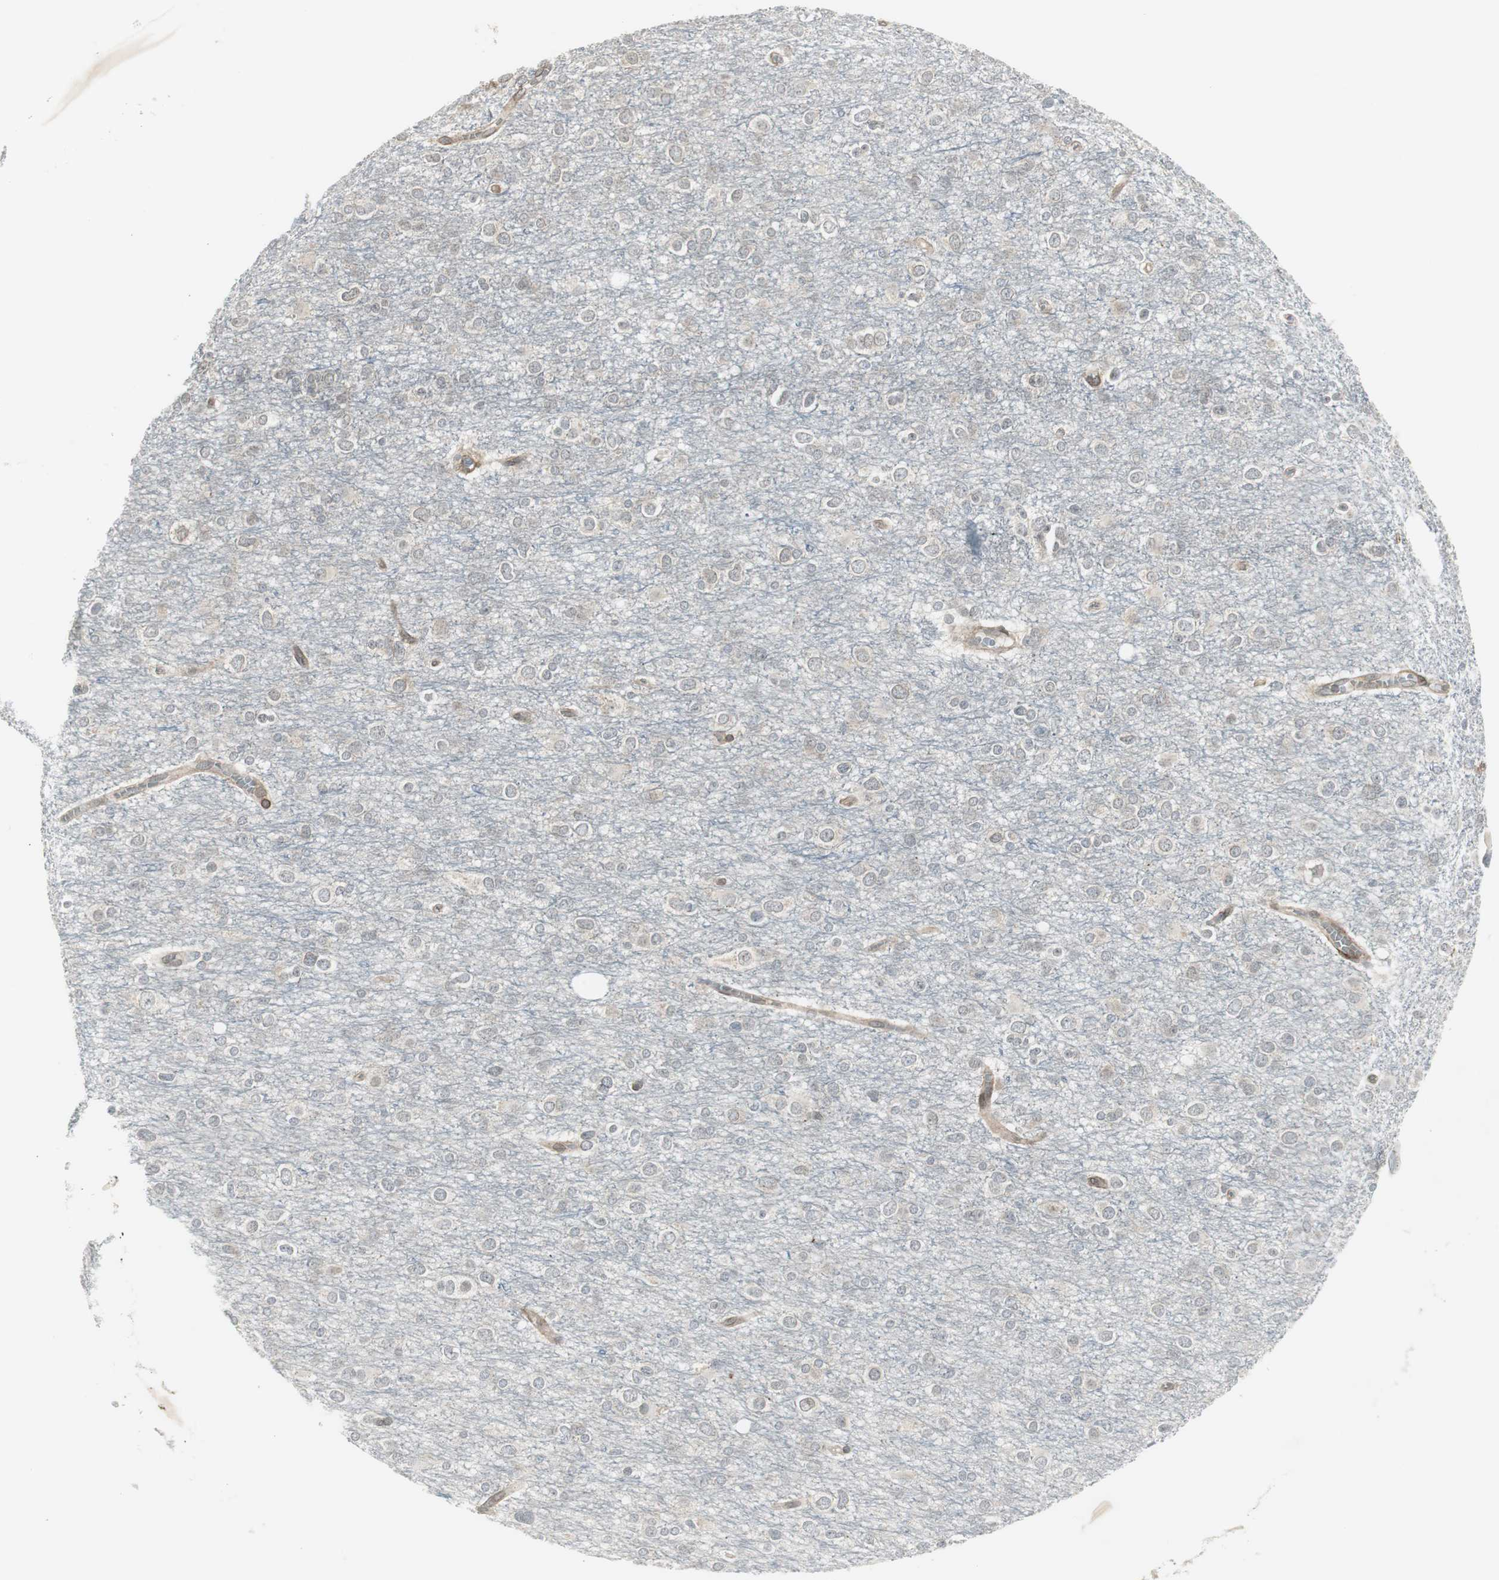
{"staining": {"intensity": "weak", "quantity": "<25%", "location": "cytoplasmic/membranous"}, "tissue": "glioma", "cell_type": "Tumor cells", "image_type": "cancer", "snomed": [{"axis": "morphology", "description": "Glioma, malignant, Low grade"}, {"axis": "topography", "description": "Brain"}], "caption": "Immunohistochemistry of human glioma exhibits no expression in tumor cells. (DAB (3,3'-diaminobenzidine) immunohistochemistry (IHC) with hematoxylin counter stain).", "gene": "SCYL3", "patient": {"sex": "male", "age": 42}}